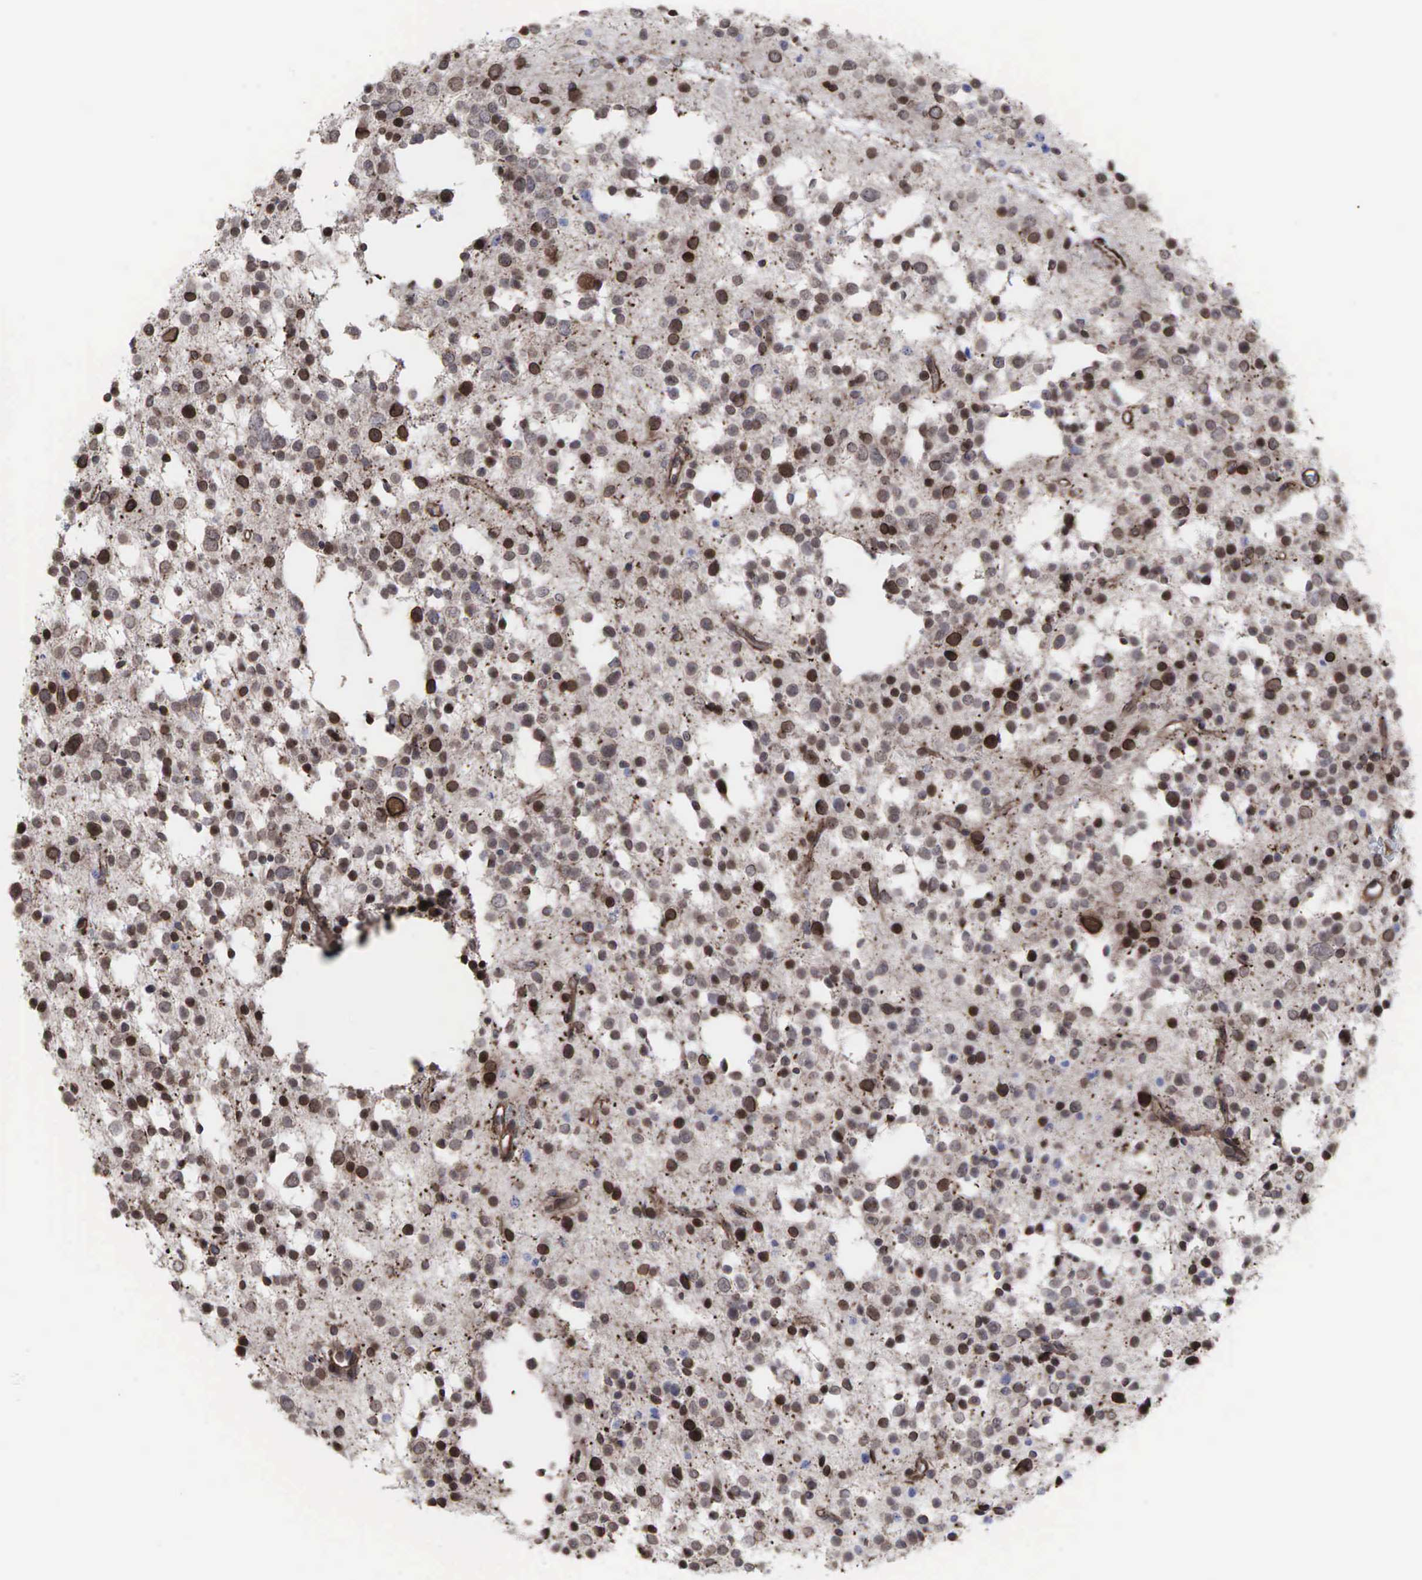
{"staining": {"intensity": "moderate", "quantity": "25%-75%", "location": "cytoplasmic/membranous,nuclear"}, "tissue": "glioma", "cell_type": "Tumor cells", "image_type": "cancer", "snomed": [{"axis": "morphology", "description": "Glioma, malignant, Low grade"}, {"axis": "topography", "description": "Brain"}], "caption": "A high-resolution photomicrograph shows immunohistochemistry staining of malignant low-grade glioma, which displays moderate cytoplasmic/membranous and nuclear staining in about 25%-75% of tumor cells.", "gene": "GPRASP1", "patient": {"sex": "female", "age": 36}}